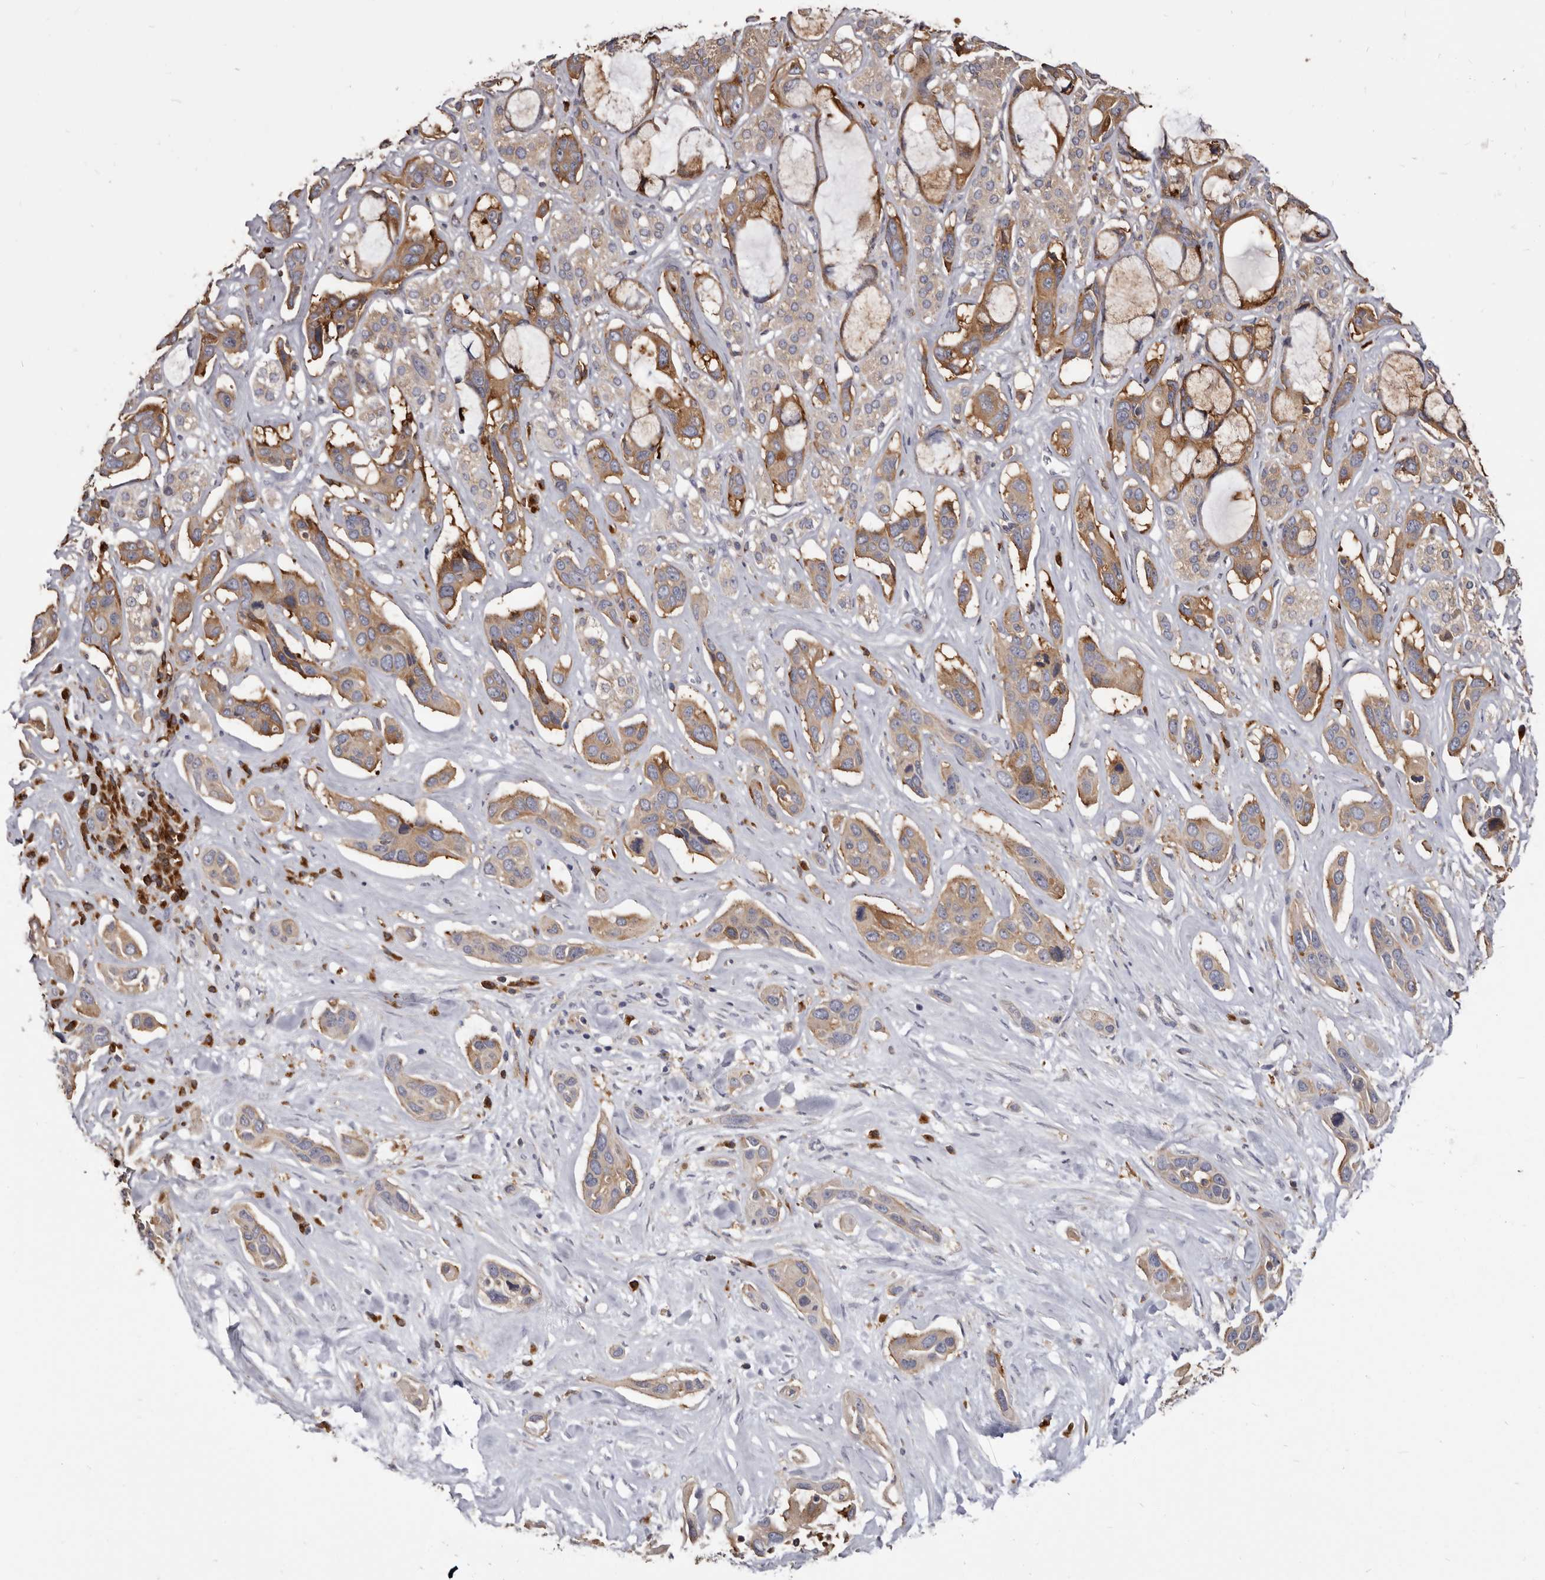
{"staining": {"intensity": "moderate", "quantity": ">75%", "location": "cytoplasmic/membranous"}, "tissue": "pancreatic cancer", "cell_type": "Tumor cells", "image_type": "cancer", "snomed": [{"axis": "morphology", "description": "Adenocarcinoma, NOS"}, {"axis": "topography", "description": "Pancreas"}], "caption": "The immunohistochemical stain shows moderate cytoplasmic/membranous expression in tumor cells of pancreatic adenocarcinoma tissue.", "gene": "TPD52", "patient": {"sex": "female", "age": 60}}